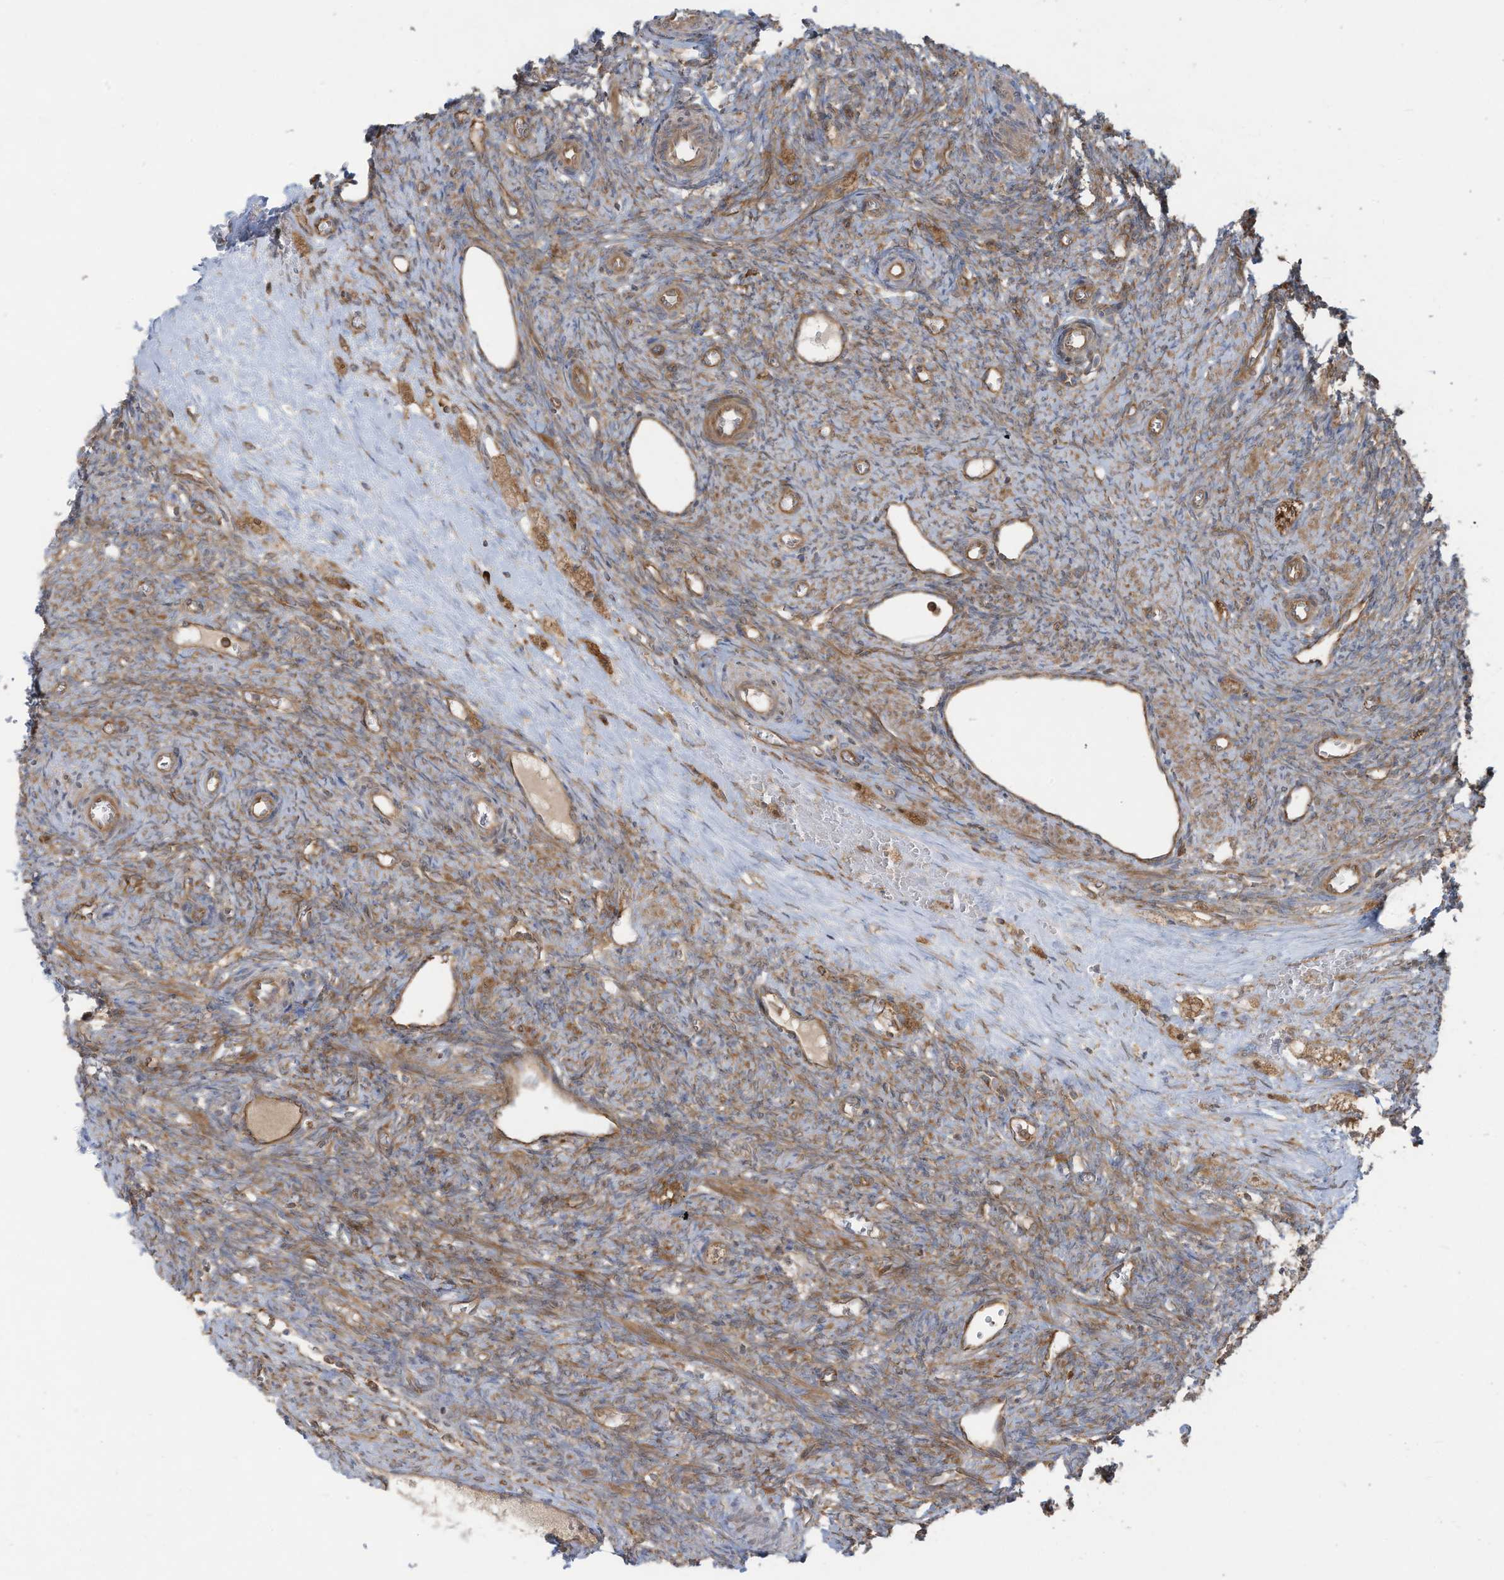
{"staining": {"intensity": "strong", "quantity": ">75%", "location": "cytoplasmic/membranous"}, "tissue": "ovary", "cell_type": "Follicle cells", "image_type": "normal", "snomed": [{"axis": "morphology", "description": "Normal tissue, NOS"}, {"axis": "topography", "description": "Ovary"}], "caption": "Unremarkable ovary shows strong cytoplasmic/membranous staining in about >75% of follicle cells Using DAB (brown) and hematoxylin (blue) stains, captured at high magnification using brightfield microscopy..", "gene": "OLA1", "patient": {"sex": "female", "age": 41}}